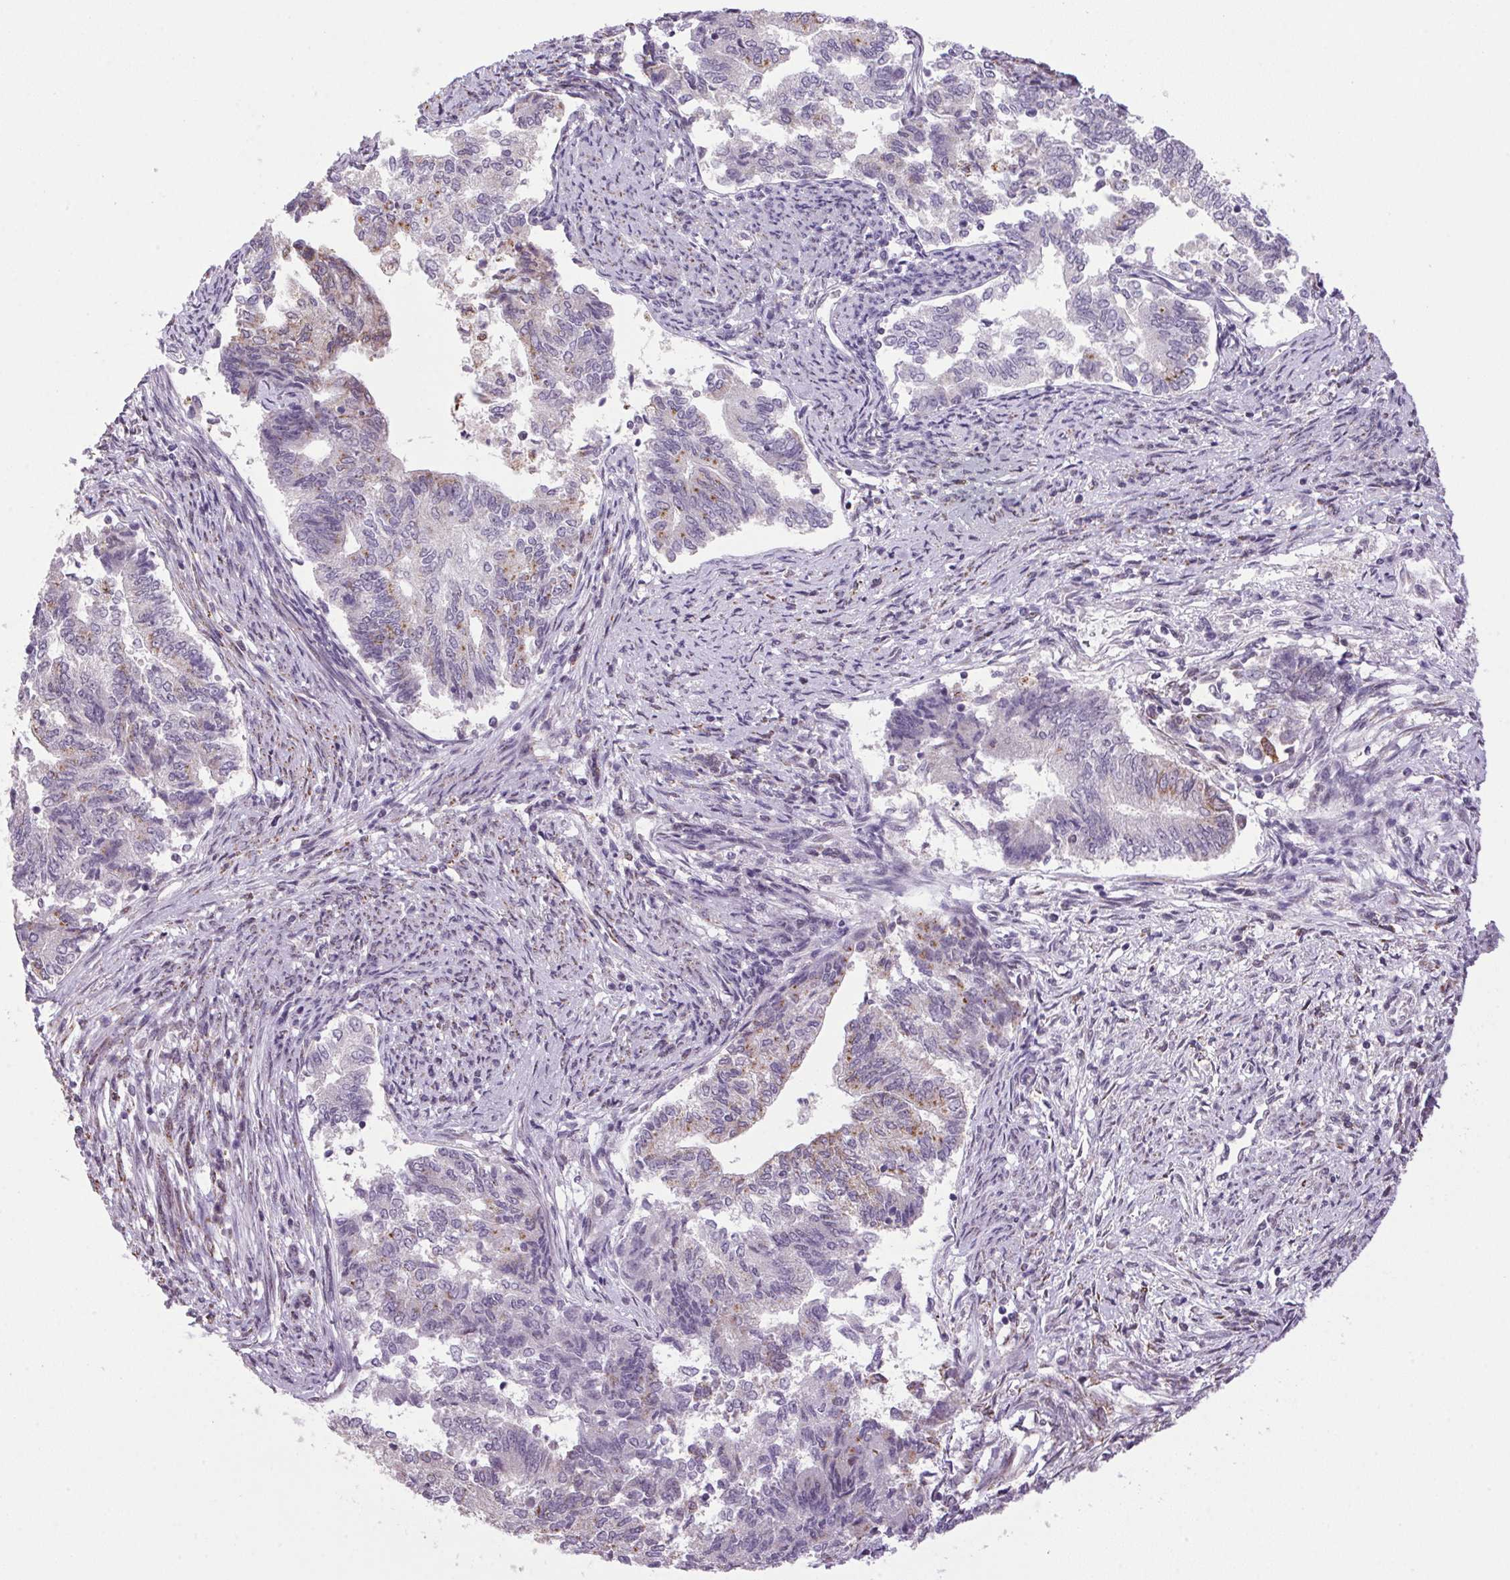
{"staining": {"intensity": "weak", "quantity": "<25%", "location": "cytoplasmic/membranous"}, "tissue": "endometrial cancer", "cell_type": "Tumor cells", "image_type": "cancer", "snomed": [{"axis": "morphology", "description": "Adenocarcinoma, NOS"}, {"axis": "topography", "description": "Endometrium"}], "caption": "Tumor cells show no significant expression in endometrial adenocarcinoma. Brightfield microscopy of IHC stained with DAB (3,3'-diaminobenzidine) (brown) and hematoxylin (blue), captured at high magnification.", "gene": "AKR1E2", "patient": {"sex": "female", "age": 65}}